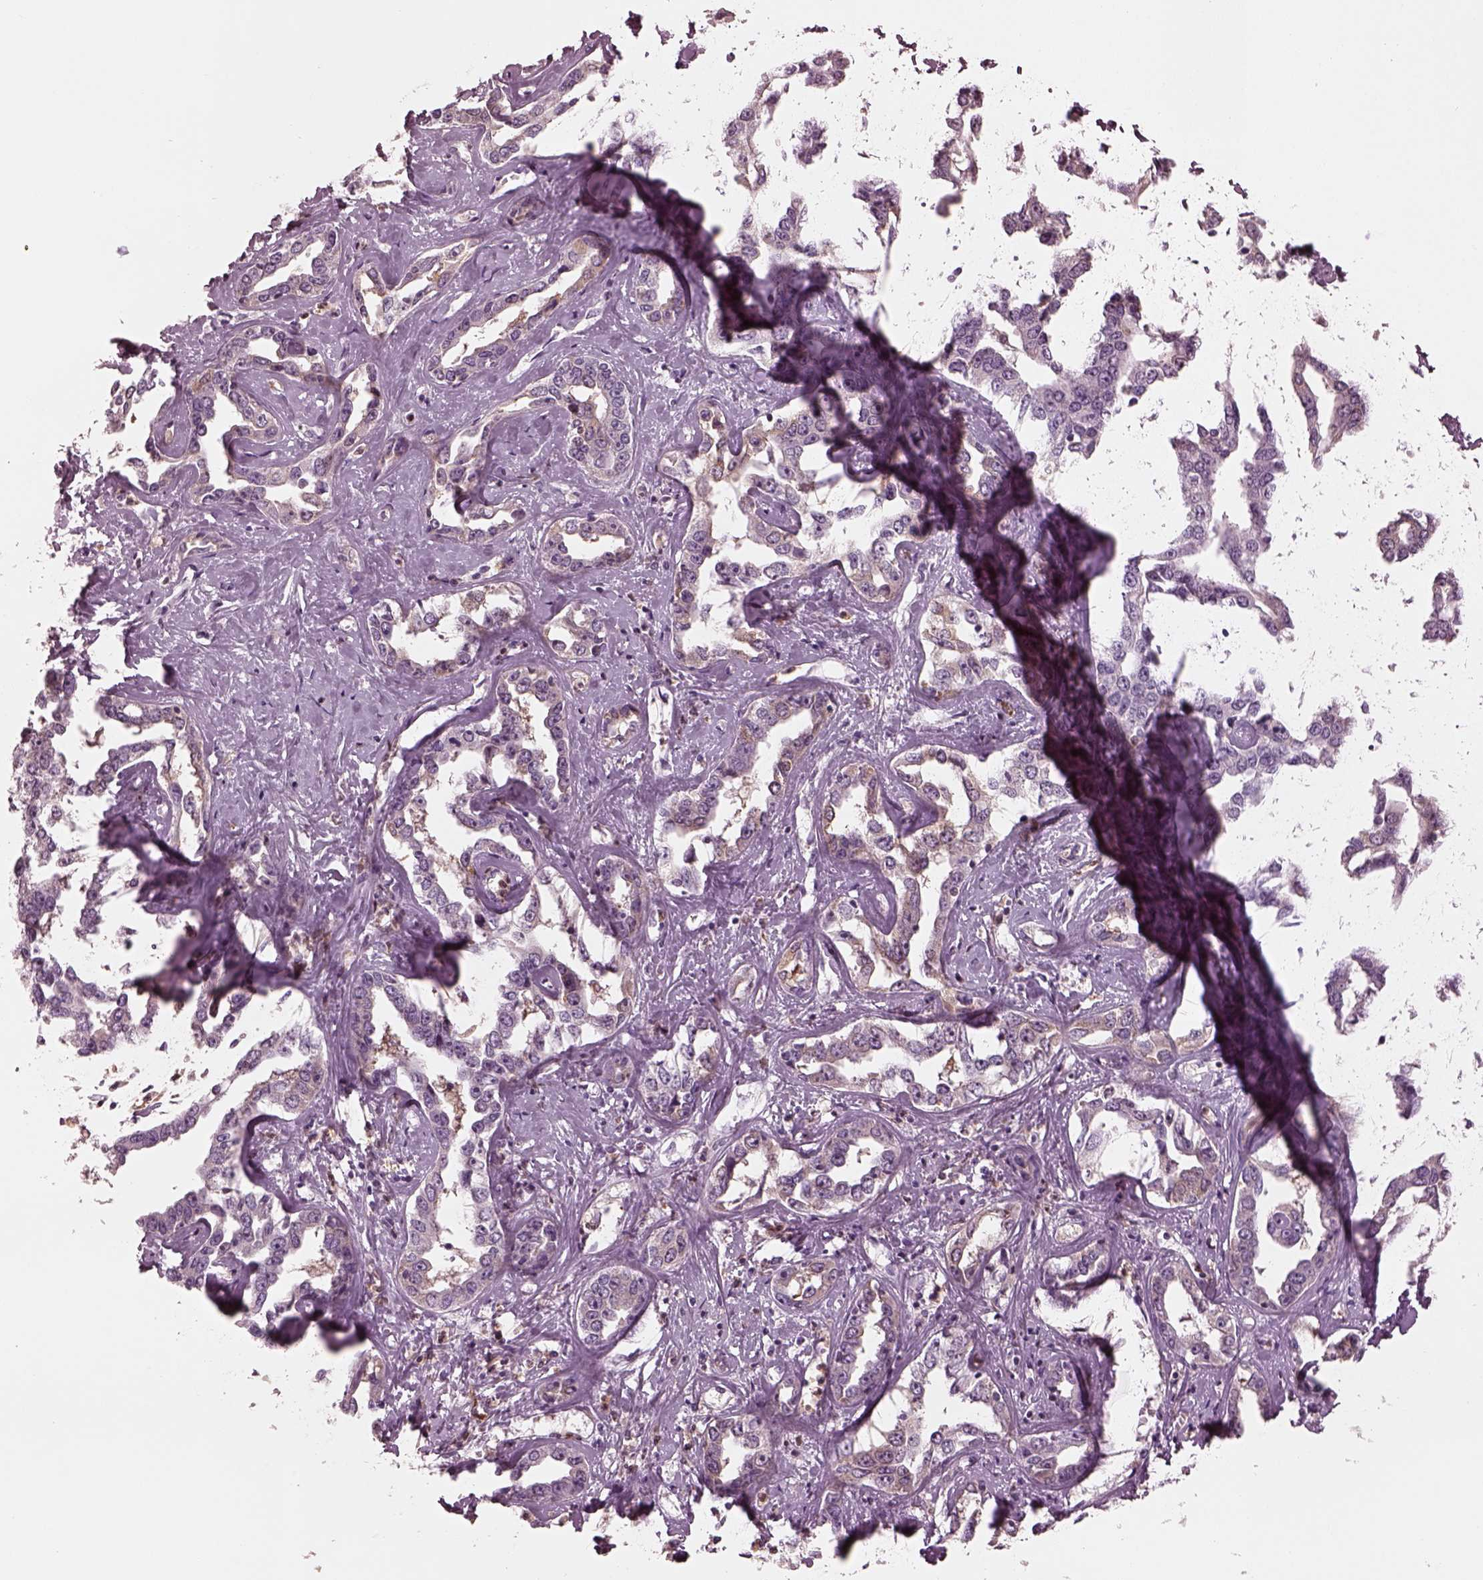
{"staining": {"intensity": "negative", "quantity": "none", "location": "none"}, "tissue": "liver cancer", "cell_type": "Tumor cells", "image_type": "cancer", "snomed": [{"axis": "morphology", "description": "Cholangiocarcinoma"}, {"axis": "topography", "description": "Liver"}], "caption": "The micrograph reveals no staining of tumor cells in liver cancer. The staining is performed using DAB (3,3'-diaminobenzidine) brown chromogen with nuclei counter-stained in using hematoxylin.", "gene": "PSTPIP2", "patient": {"sex": "male", "age": 59}}